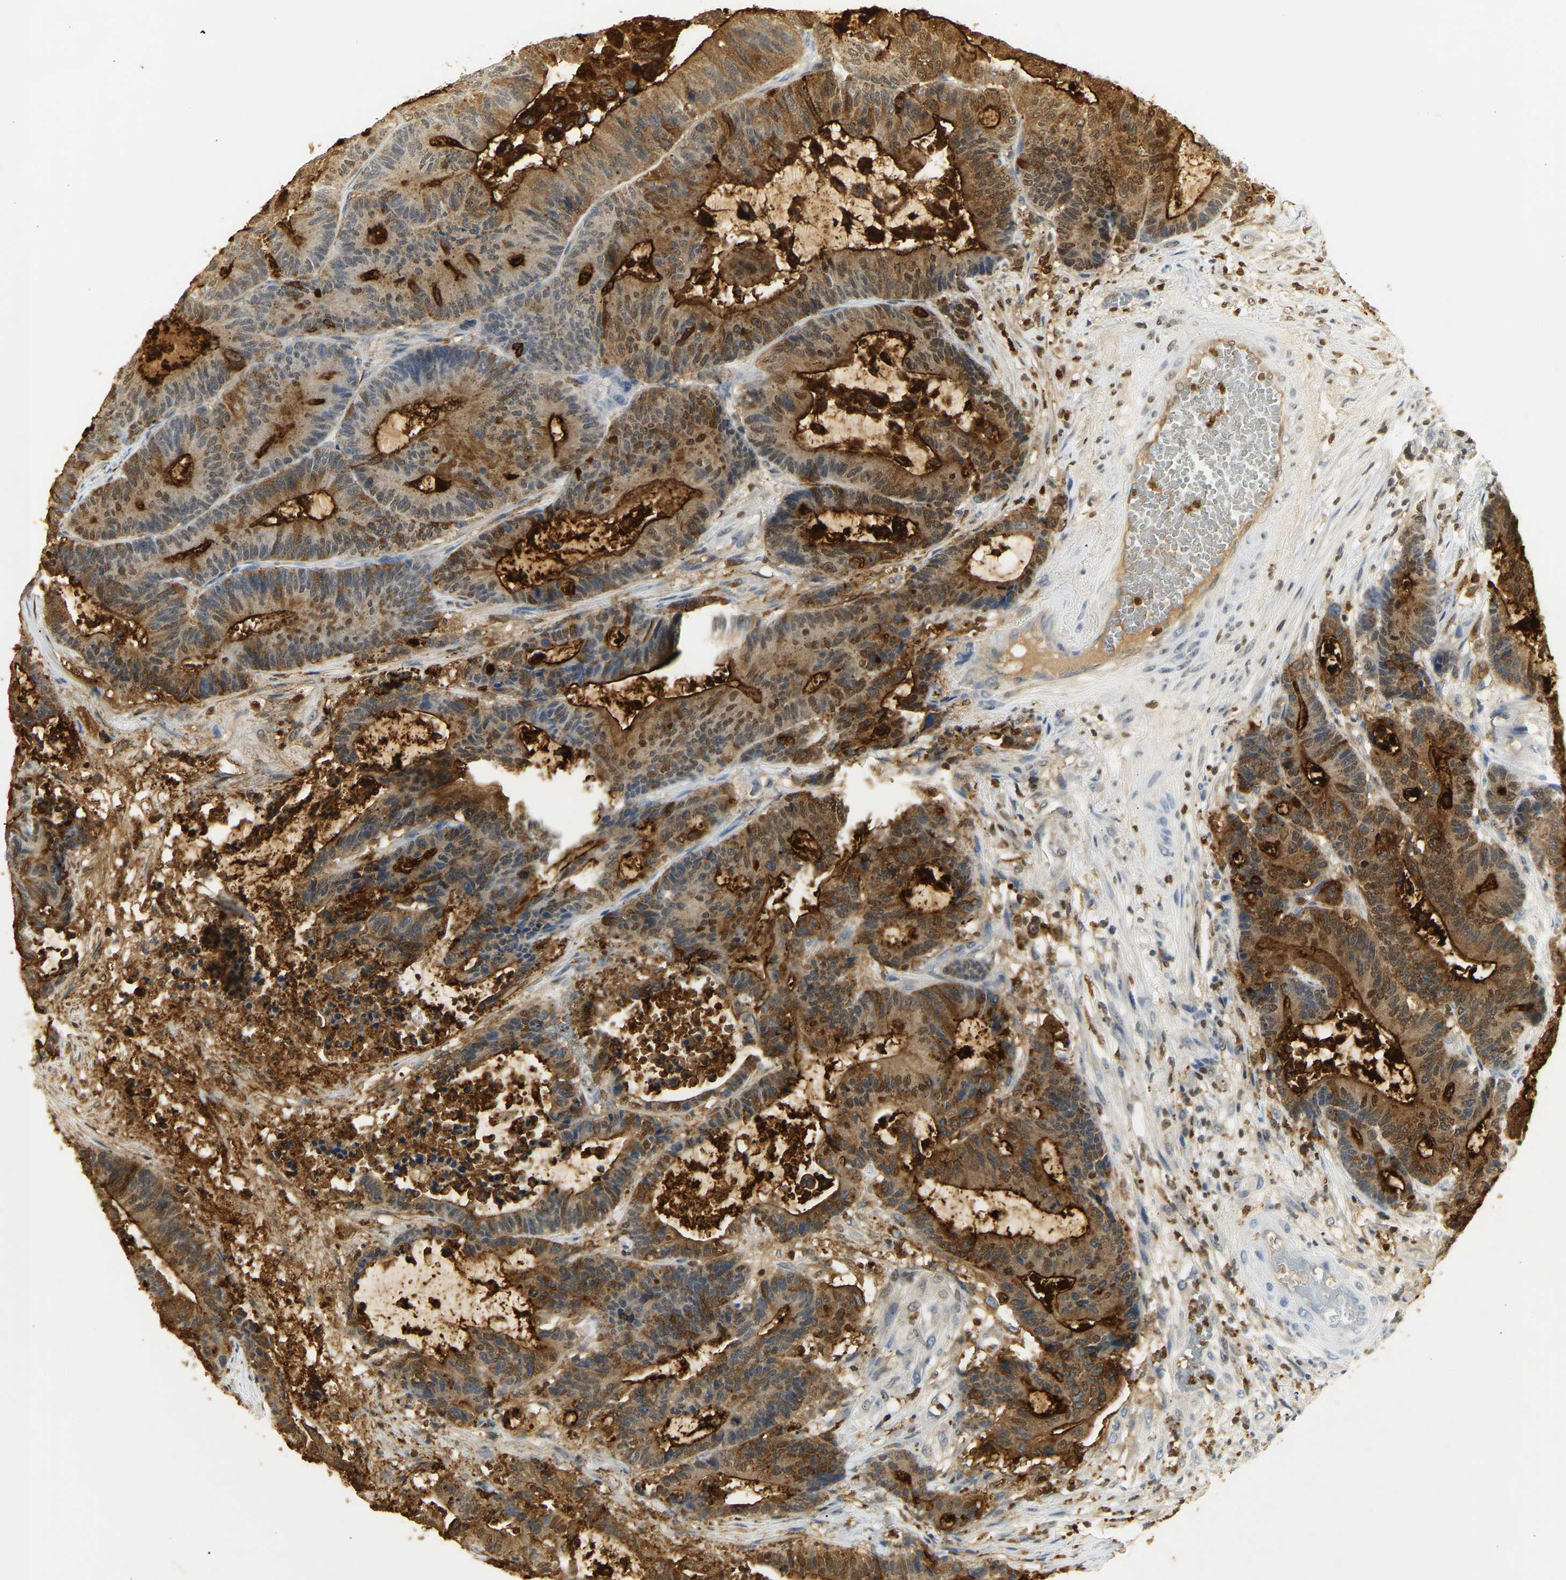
{"staining": {"intensity": "strong", "quantity": ">75%", "location": "cytoplasmic/membranous"}, "tissue": "colorectal cancer", "cell_type": "Tumor cells", "image_type": "cancer", "snomed": [{"axis": "morphology", "description": "Adenocarcinoma, NOS"}, {"axis": "topography", "description": "Colon"}], "caption": "A brown stain highlights strong cytoplasmic/membranous positivity of a protein in human adenocarcinoma (colorectal) tumor cells. The protein is shown in brown color, while the nuclei are stained blue.", "gene": "CEACAM5", "patient": {"sex": "female", "age": 84}}